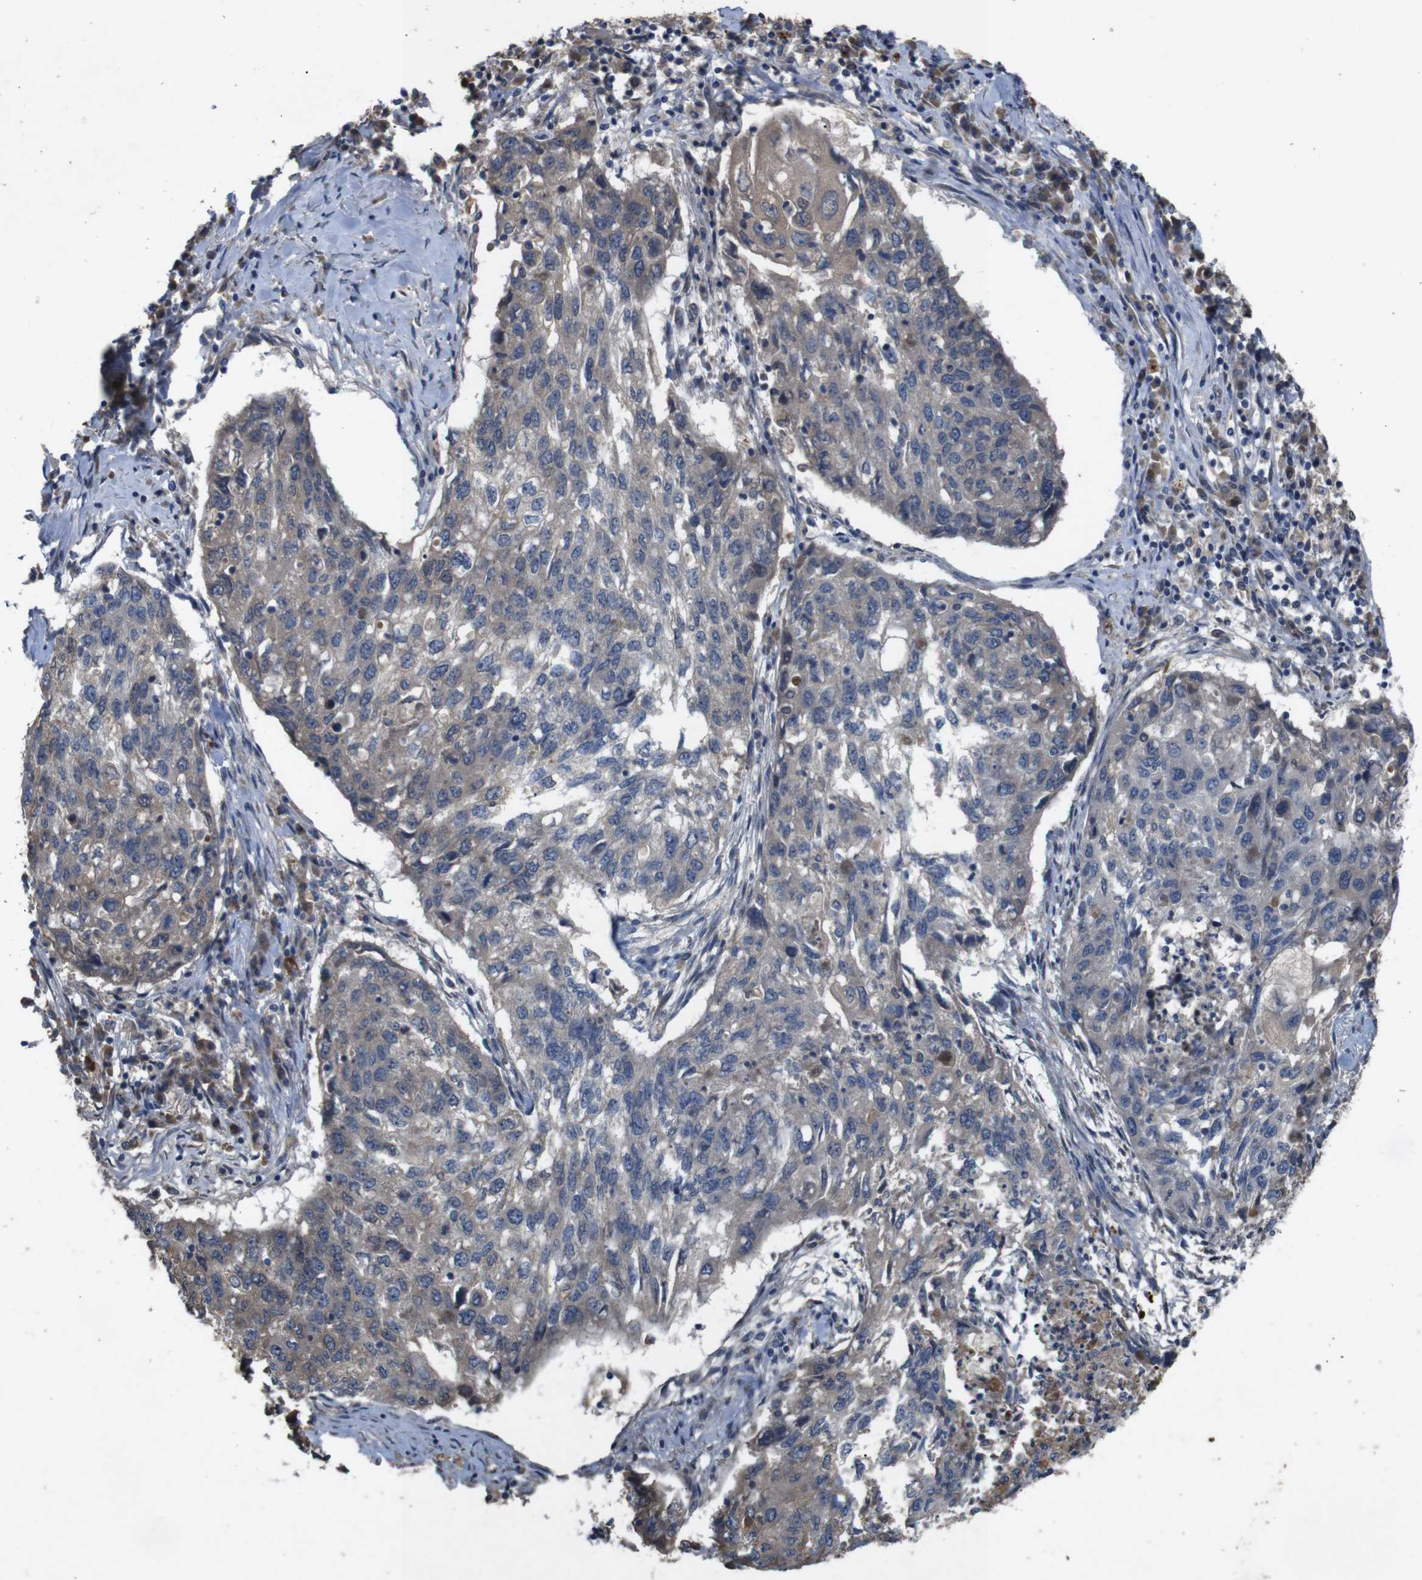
{"staining": {"intensity": "weak", "quantity": "25%-75%", "location": "cytoplasmic/membranous"}, "tissue": "lung cancer", "cell_type": "Tumor cells", "image_type": "cancer", "snomed": [{"axis": "morphology", "description": "Squamous cell carcinoma, NOS"}, {"axis": "topography", "description": "Lung"}], "caption": "Weak cytoplasmic/membranous positivity is seen in approximately 25%-75% of tumor cells in lung cancer (squamous cell carcinoma). Immunohistochemistry stains the protein in brown and the nuclei are stained blue.", "gene": "PTPN1", "patient": {"sex": "female", "age": 63}}